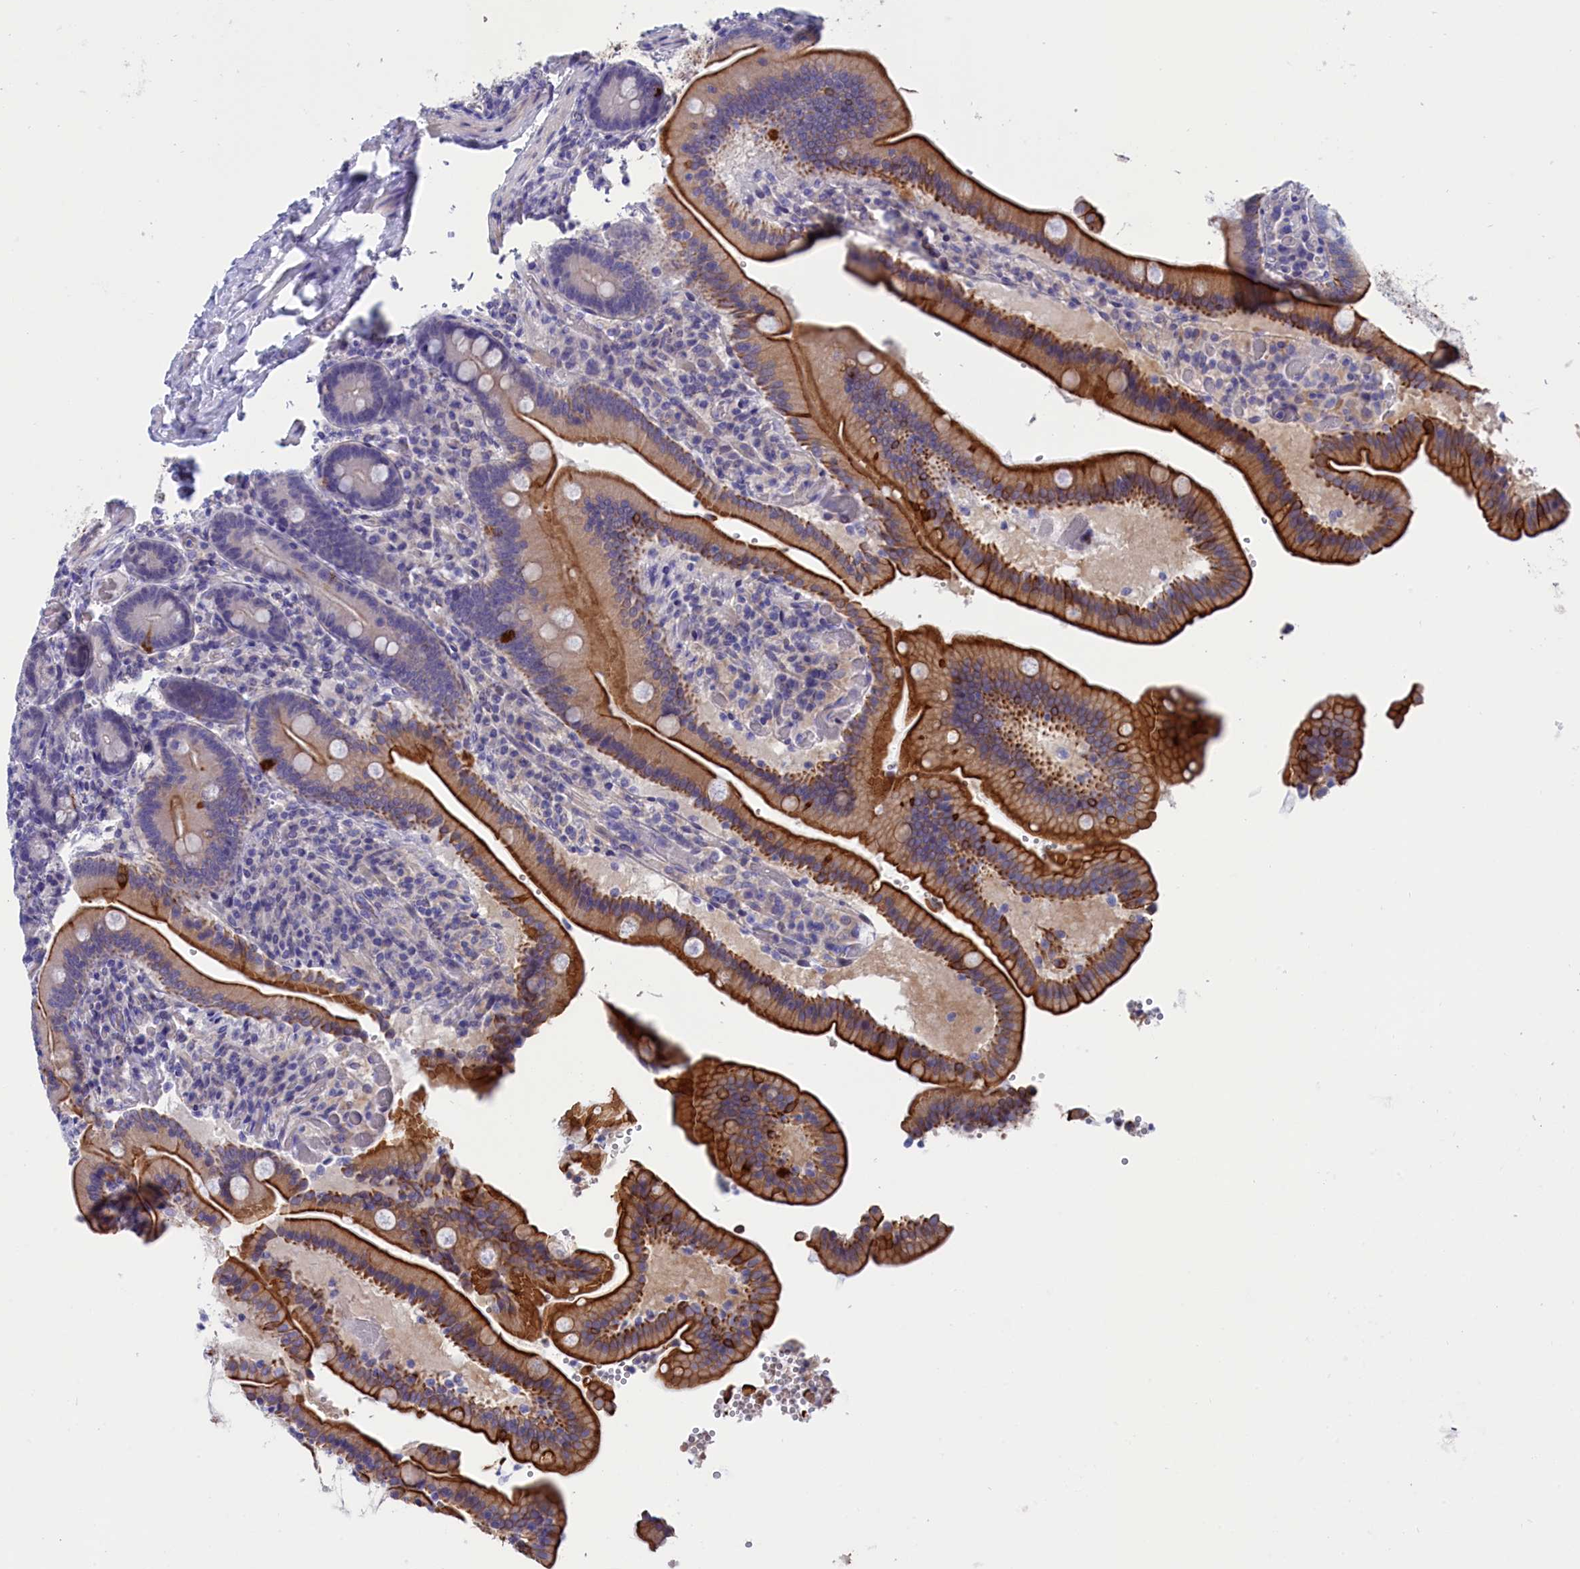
{"staining": {"intensity": "strong", "quantity": ">75%", "location": "cytoplasmic/membranous"}, "tissue": "duodenum", "cell_type": "Glandular cells", "image_type": "normal", "snomed": [{"axis": "morphology", "description": "Normal tissue, NOS"}, {"axis": "topography", "description": "Duodenum"}], "caption": "Benign duodenum displays strong cytoplasmic/membranous expression in approximately >75% of glandular cells The staining was performed using DAB, with brown indicating positive protein expression. Nuclei are stained blue with hematoxylin..", "gene": "VPS35L", "patient": {"sex": "female", "age": 62}}